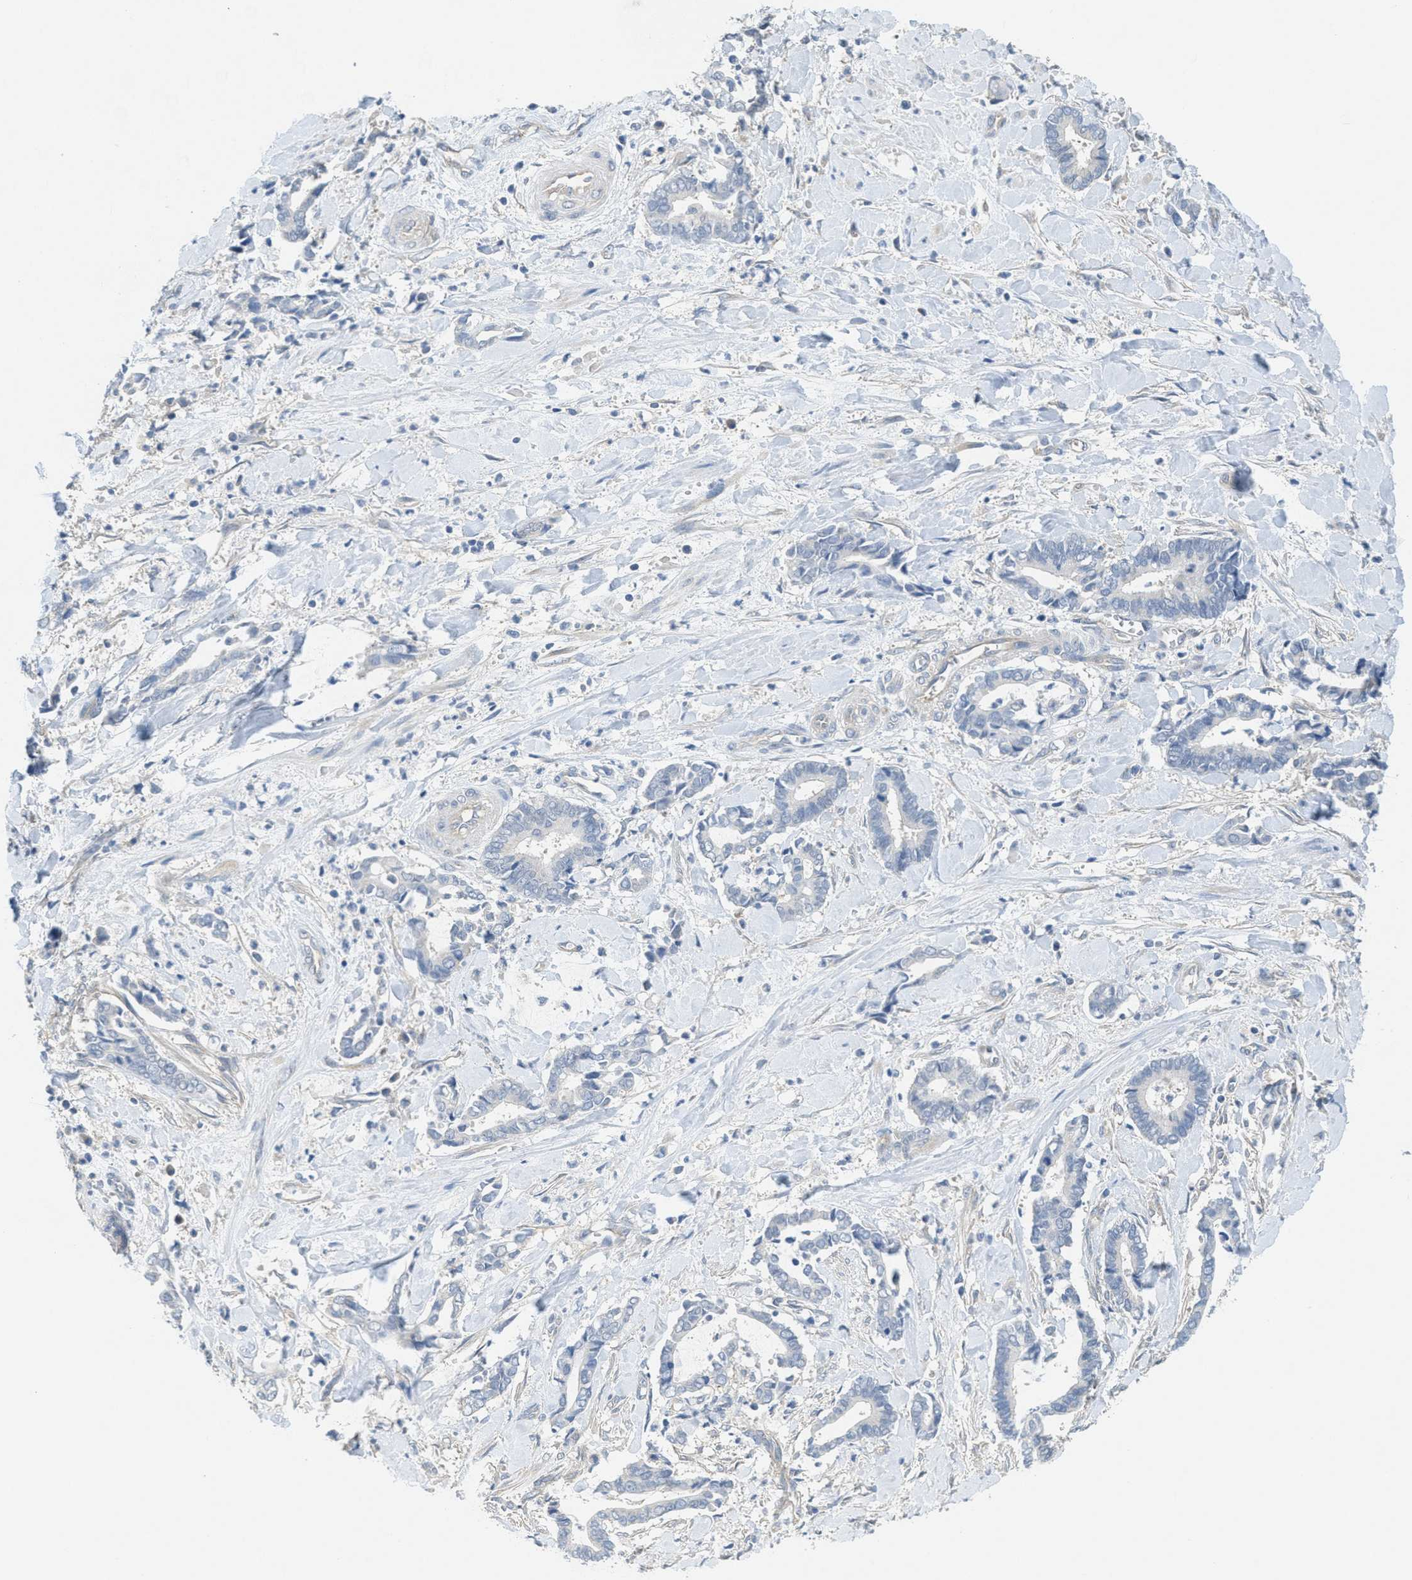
{"staining": {"intensity": "negative", "quantity": "none", "location": "none"}, "tissue": "cervical cancer", "cell_type": "Tumor cells", "image_type": "cancer", "snomed": [{"axis": "morphology", "description": "Adenocarcinoma, NOS"}, {"axis": "topography", "description": "Cervix"}], "caption": "There is no significant expression in tumor cells of adenocarcinoma (cervical). The staining is performed using DAB (3,3'-diaminobenzidine) brown chromogen with nuclei counter-stained in using hematoxylin.", "gene": "ZFYVE9", "patient": {"sex": "female", "age": 44}}